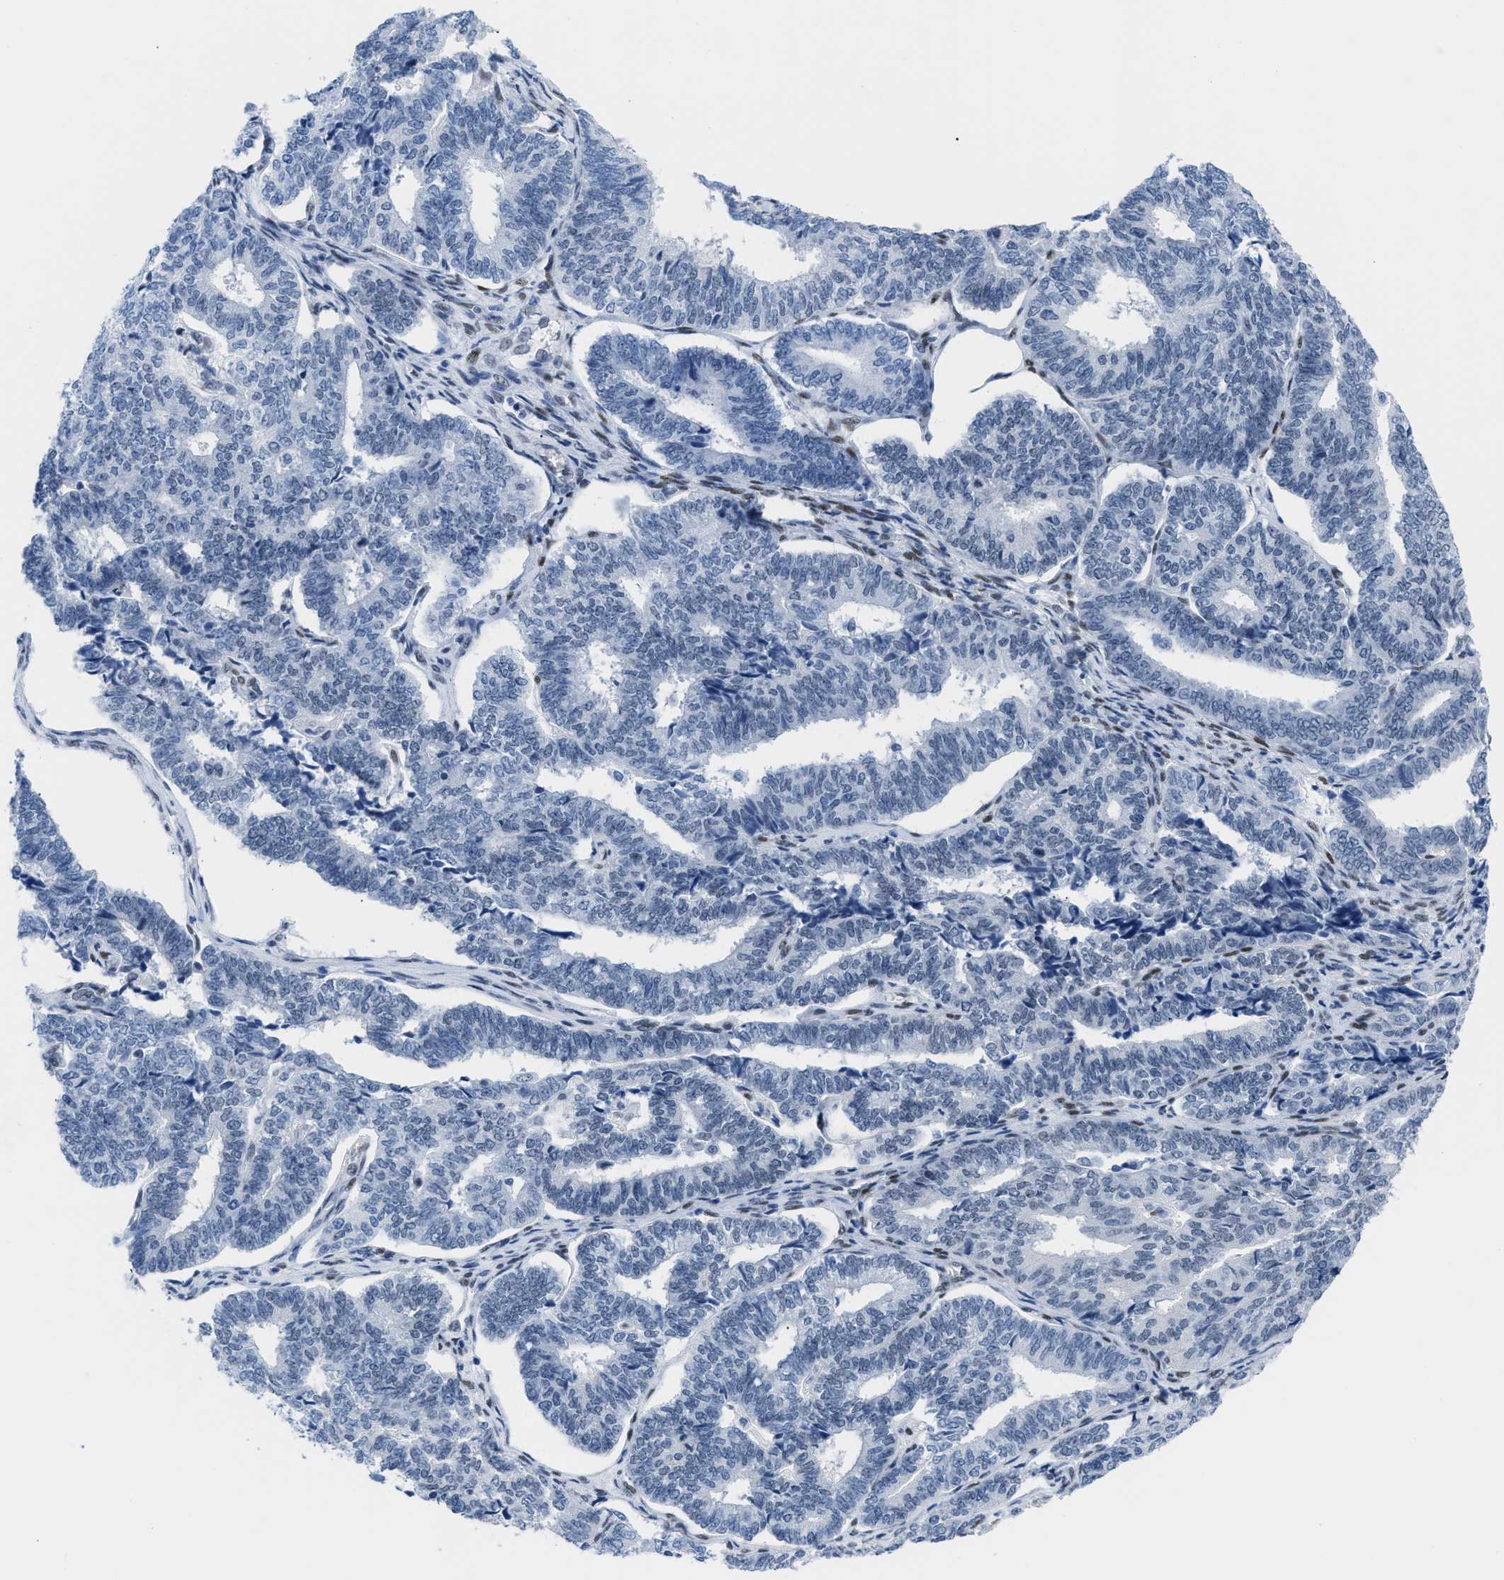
{"staining": {"intensity": "negative", "quantity": "none", "location": "none"}, "tissue": "endometrial cancer", "cell_type": "Tumor cells", "image_type": "cancer", "snomed": [{"axis": "morphology", "description": "Adenocarcinoma, NOS"}, {"axis": "topography", "description": "Endometrium"}], "caption": "The photomicrograph reveals no staining of tumor cells in endometrial cancer (adenocarcinoma).", "gene": "CTBP1", "patient": {"sex": "female", "age": 70}}